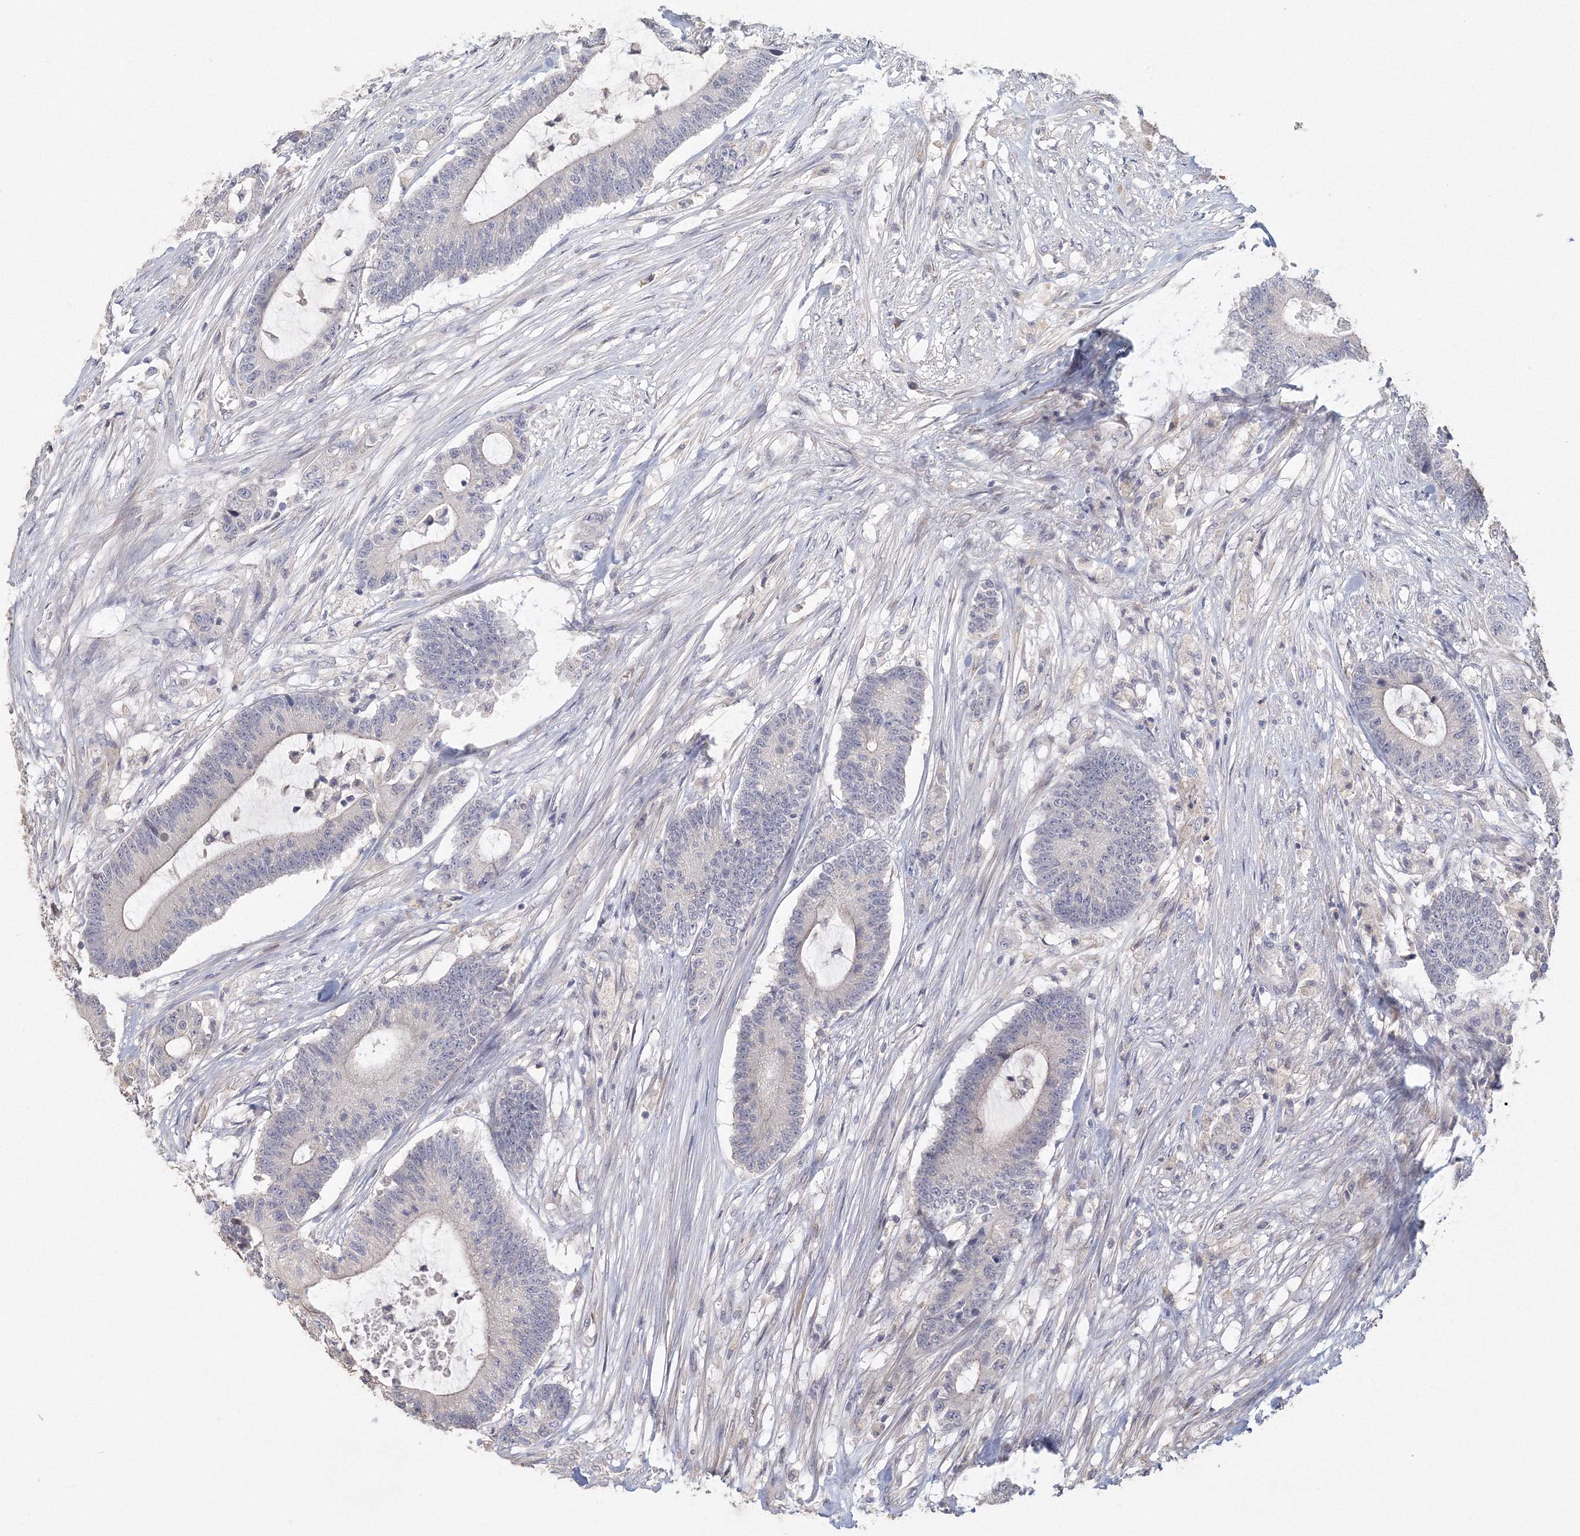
{"staining": {"intensity": "negative", "quantity": "none", "location": "none"}, "tissue": "colorectal cancer", "cell_type": "Tumor cells", "image_type": "cancer", "snomed": [{"axis": "morphology", "description": "Adenocarcinoma, NOS"}, {"axis": "topography", "description": "Colon"}], "caption": "Tumor cells are negative for protein expression in human adenocarcinoma (colorectal). (Brightfield microscopy of DAB immunohistochemistry (IHC) at high magnification).", "gene": "TACC2", "patient": {"sex": "female", "age": 84}}